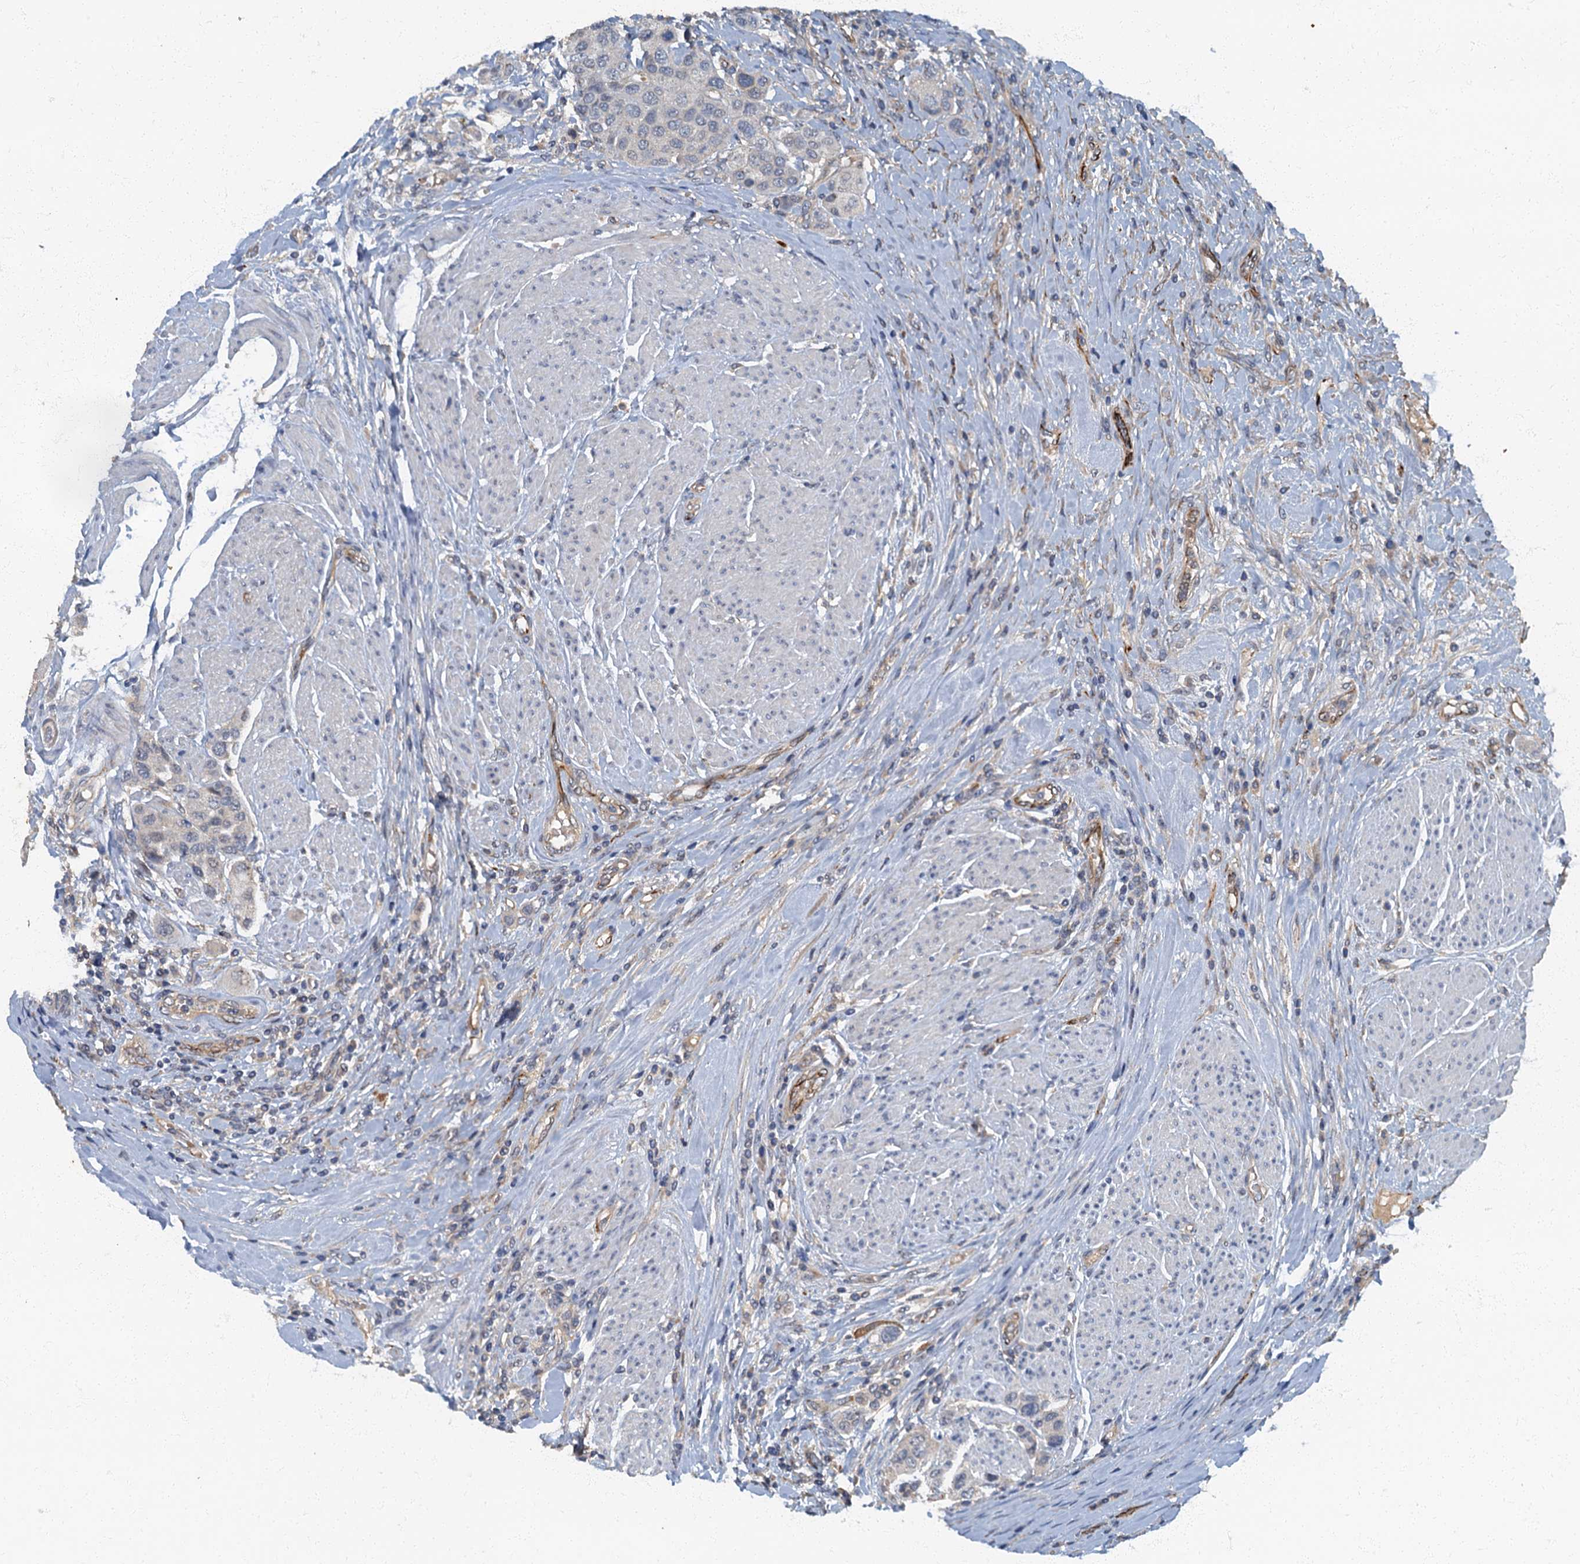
{"staining": {"intensity": "negative", "quantity": "none", "location": "none"}, "tissue": "urothelial cancer", "cell_type": "Tumor cells", "image_type": "cancer", "snomed": [{"axis": "morphology", "description": "Urothelial carcinoma, High grade"}, {"axis": "topography", "description": "Urinary bladder"}], "caption": "DAB (3,3'-diaminobenzidine) immunohistochemical staining of urothelial cancer shows no significant positivity in tumor cells. (DAB immunohistochemistry (IHC), high magnification).", "gene": "ARL11", "patient": {"sex": "male", "age": 50}}